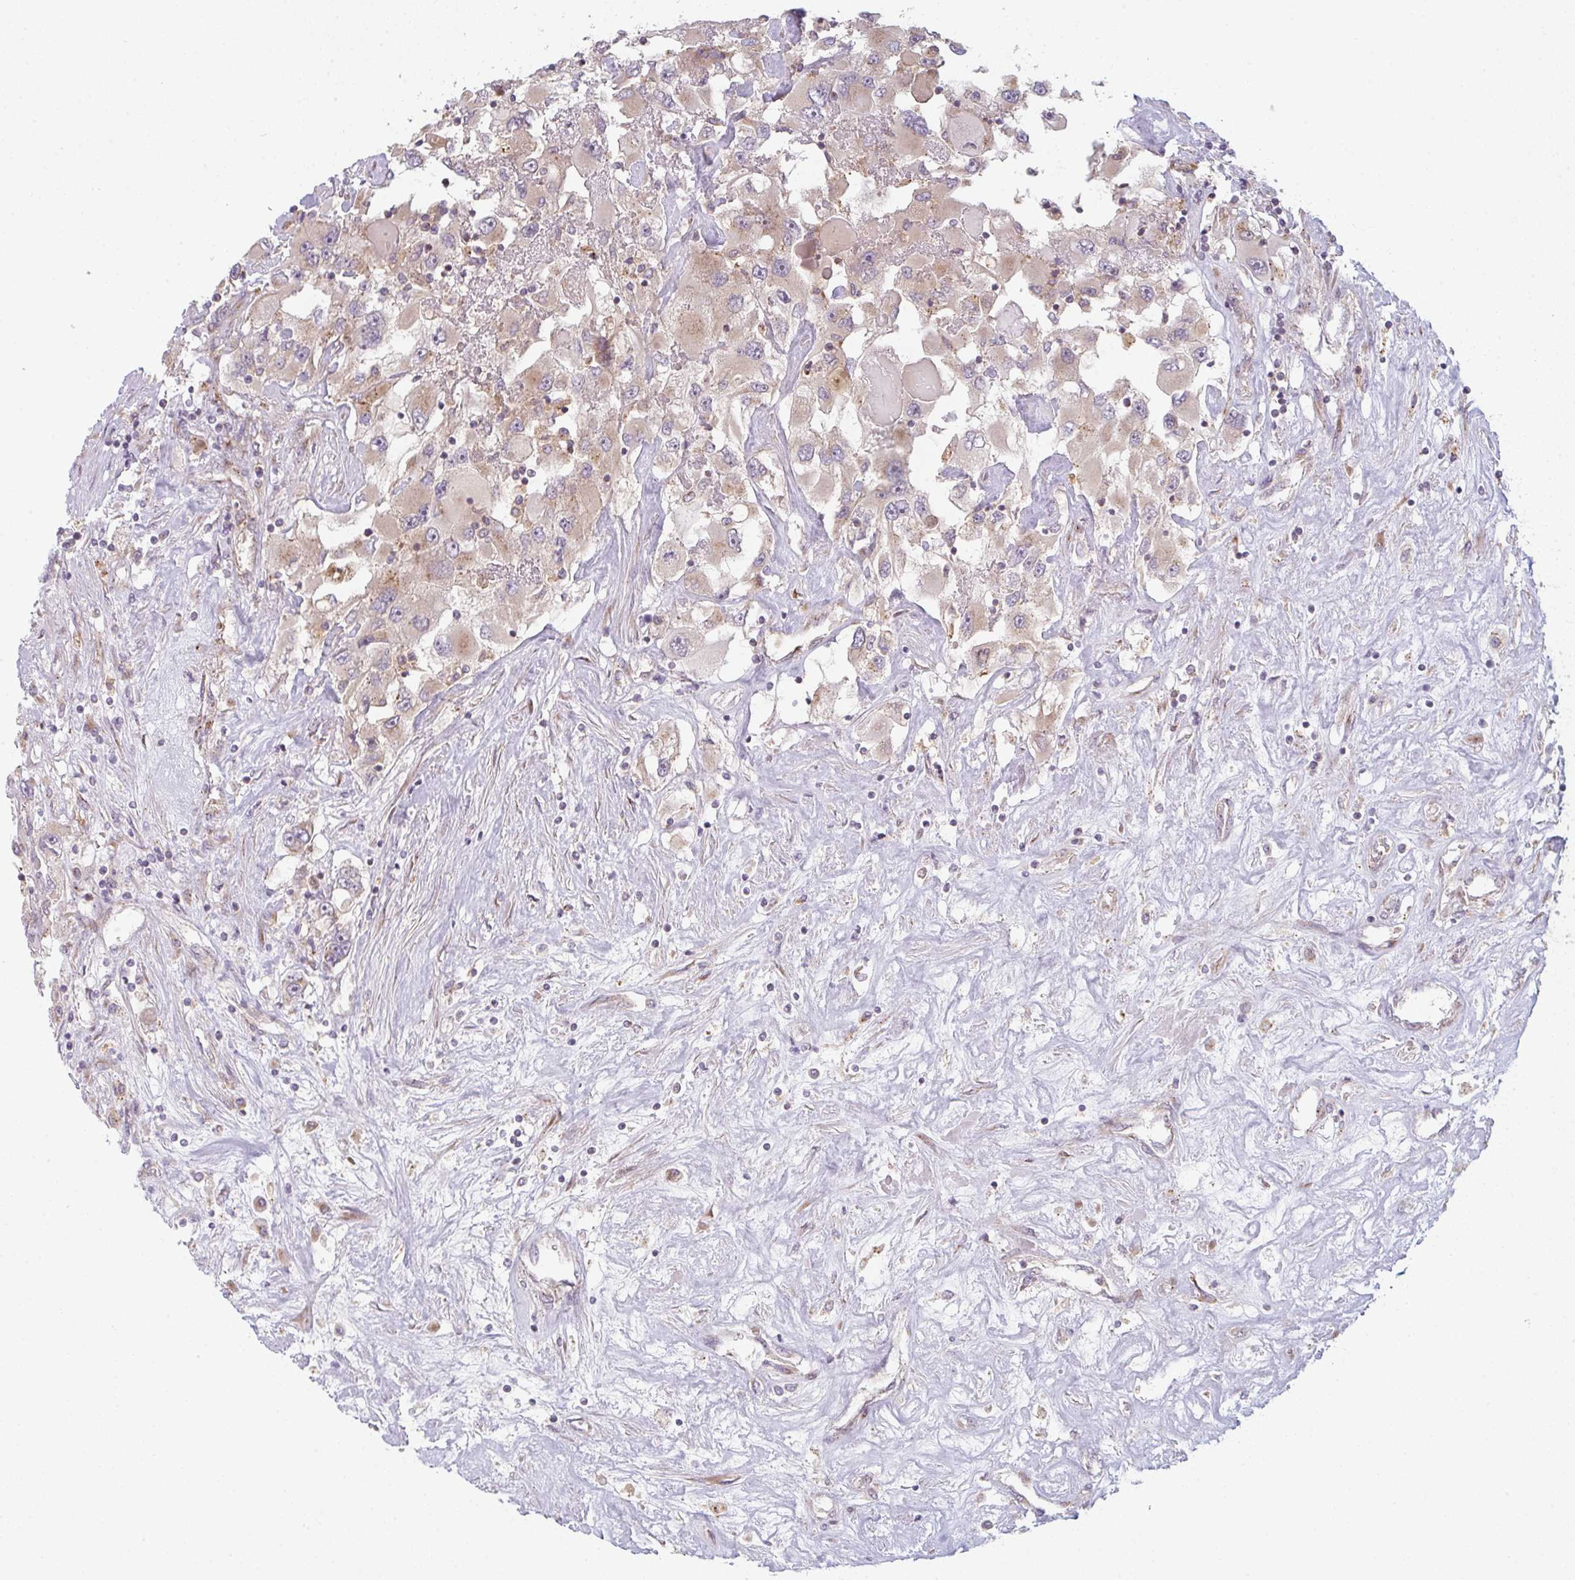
{"staining": {"intensity": "weak", "quantity": ">75%", "location": "cytoplasmic/membranous"}, "tissue": "renal cancer", "cell_type": "Tumor cells", "image_type": "cancer", "snomed": [{"axis": "morphology", "description": "Adenocarcinoma, NOS"}, {"axis": "topography", "description": "Kidney"}], "caption": "Immunohistochemistry (IHC) micrograph of neoplastic tissue: renal cancer stained using immunohistochemistry exhibits low levels of weak protein expression localized specifically in the cytoplasmic/membranous of tumor cells, appearing as a cytoplasmic/membranous brown color.", "gene": "GVQW3", "patient": {"sex": "female", "age": 52}}